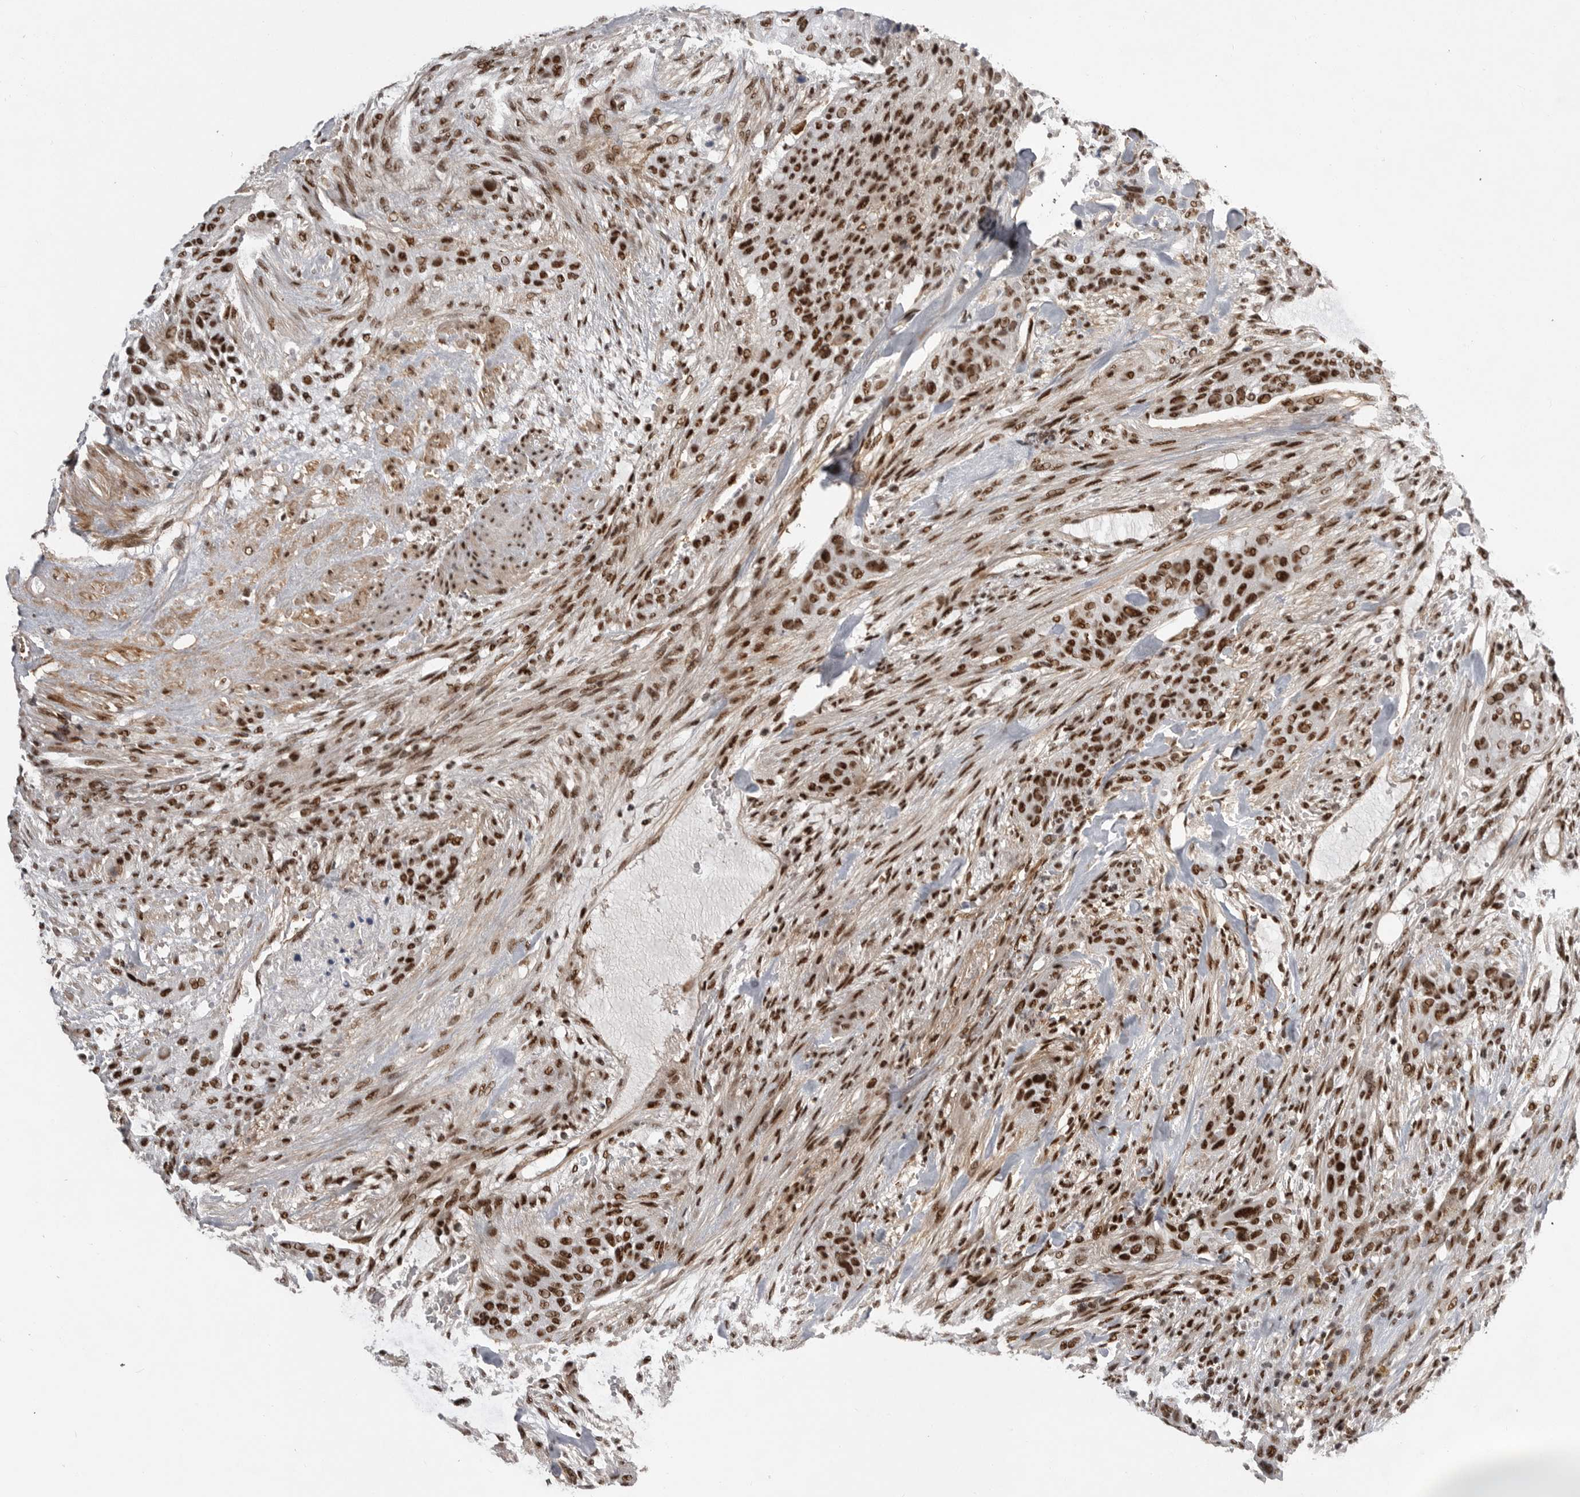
{"staining": {"intensity": "strong", "quantity": ">75%", "location": "nuclear"}, "tissue": "urothelial cancer", "cell_type": "Tumor cells", "image_type": "cancer", "snomed": [{"axis": "morphology", "description": "Urothelial carcinoma, High grade"}, {"axis": "topography", "description": "Urinary bladder"}], "caption": "Strong nuclear expression for a protein is appreciated in about >75% of tumor cells of urothelial carcinoma (high-grade) using immunohistochemistry.", "gene": "PPP1R8", "patient": {"sex": "male", "age": 35}}